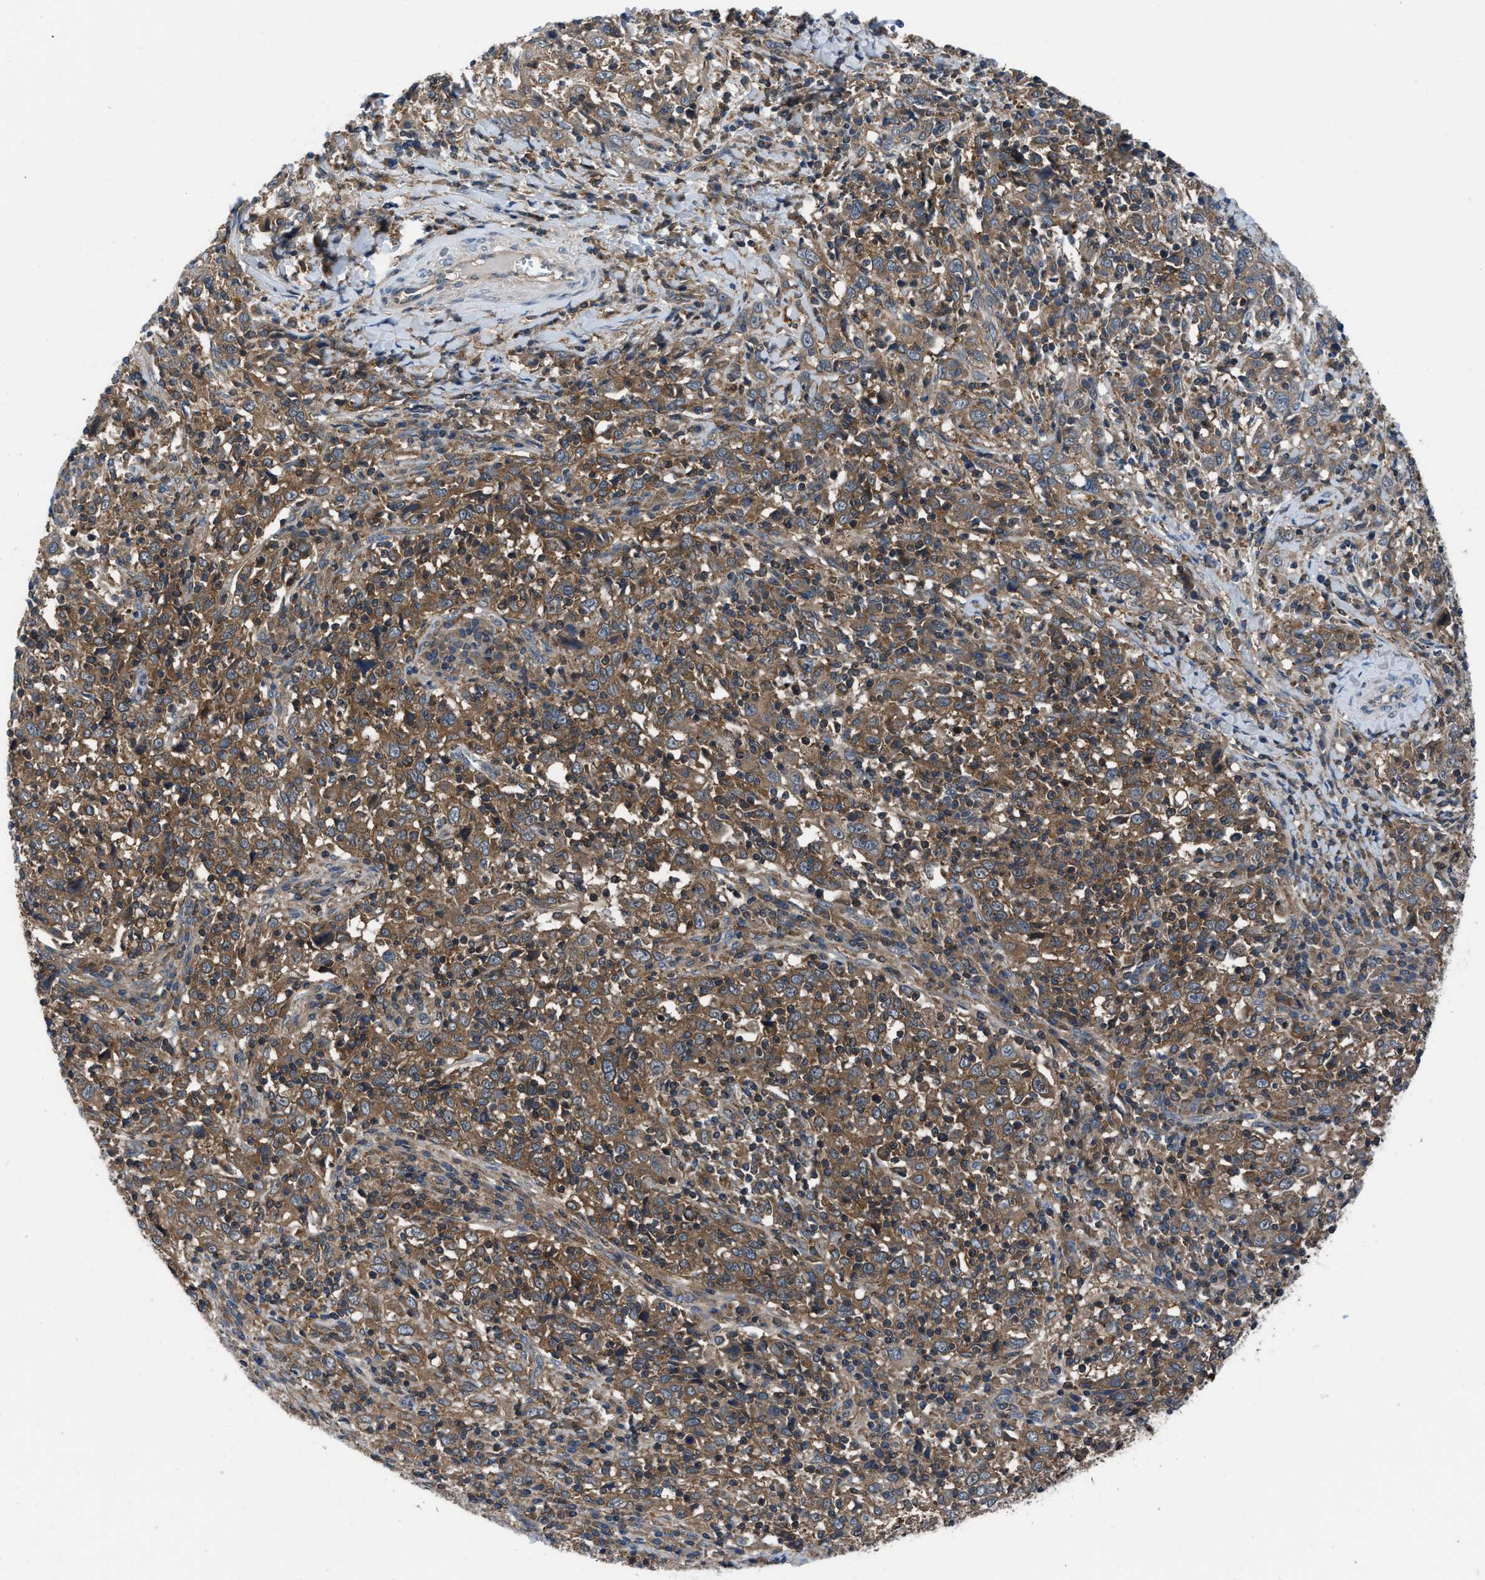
{"staining": {"intensity": "moderate", "quantity": ">75%", "location": "cytoplasmic/membranous"}, "tissue": "cervical cancer", "cell_type": "Tumor cells", "image_type": "cancer", "snomed": [{"axis": "morphology", "description": "Squamous cell carcinoma, NOS"}, {"axis": "topography", "description": "Cervix"}], "caption": "Cervical cancer was stained to show a protein in brown. There is medium levels of moderate cytoplasmic/membranous expression in about >75% of tumor cells.", "gene": "USP25", "patient": {"sex": "female", "age": 46}}